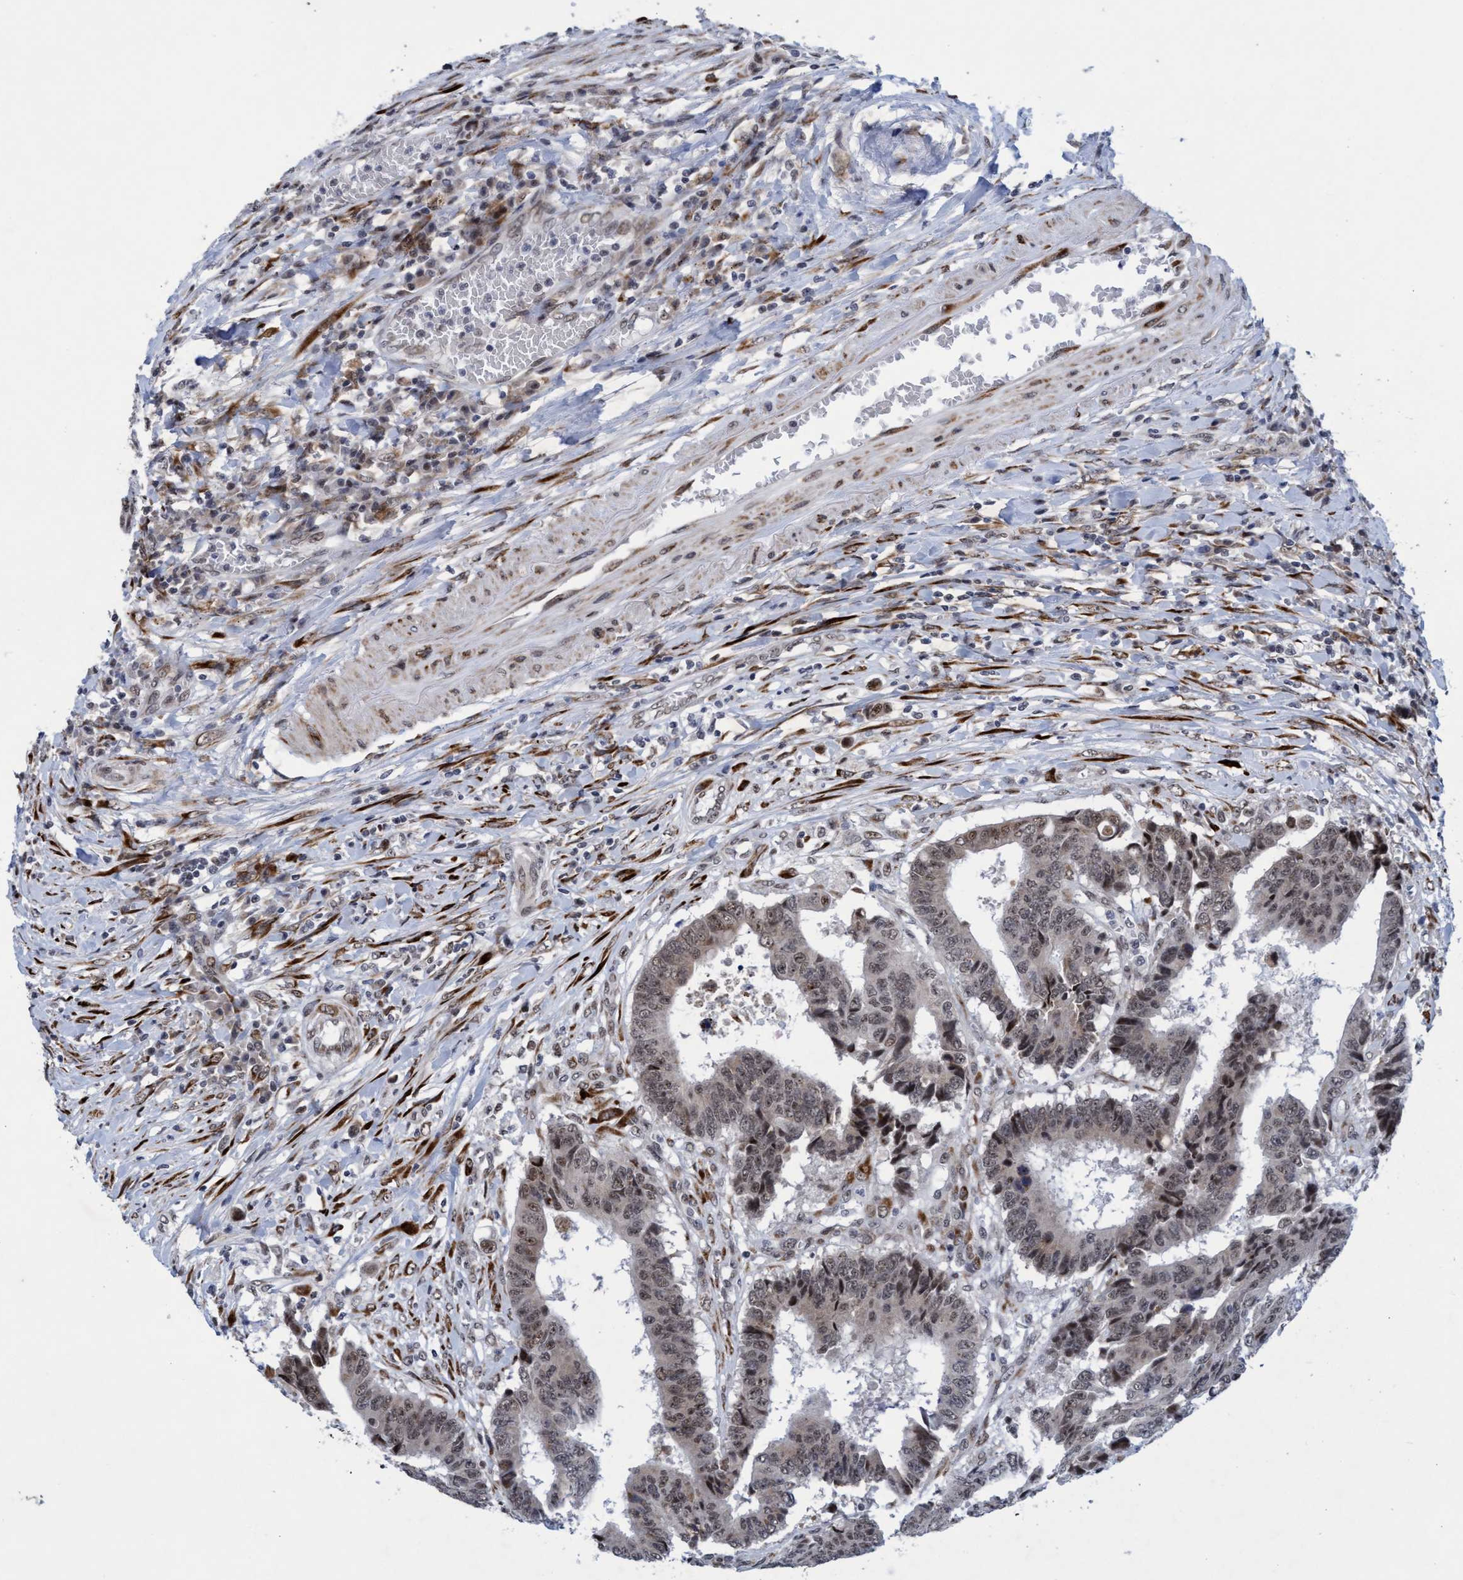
{"staining": {"intensity": "weak", "quantity": ">75%", "location": "nuclear"}, "tissue": "colorectal cancer", "cell_type": "Tumor cells", "image_type": "cancer", "snomed": [{"axis": "morphology", "description": "Adenocarcinoma, NOS"}, {"axis": "topography", "description": "Rectum"}], "caption": "Colorectal adenocarcinoma stained for a protein demonstrates weak nuclear positivity in tumor cells.", "gene": "GLT6D1", "patient": {"sex": "male", "age": 84}}